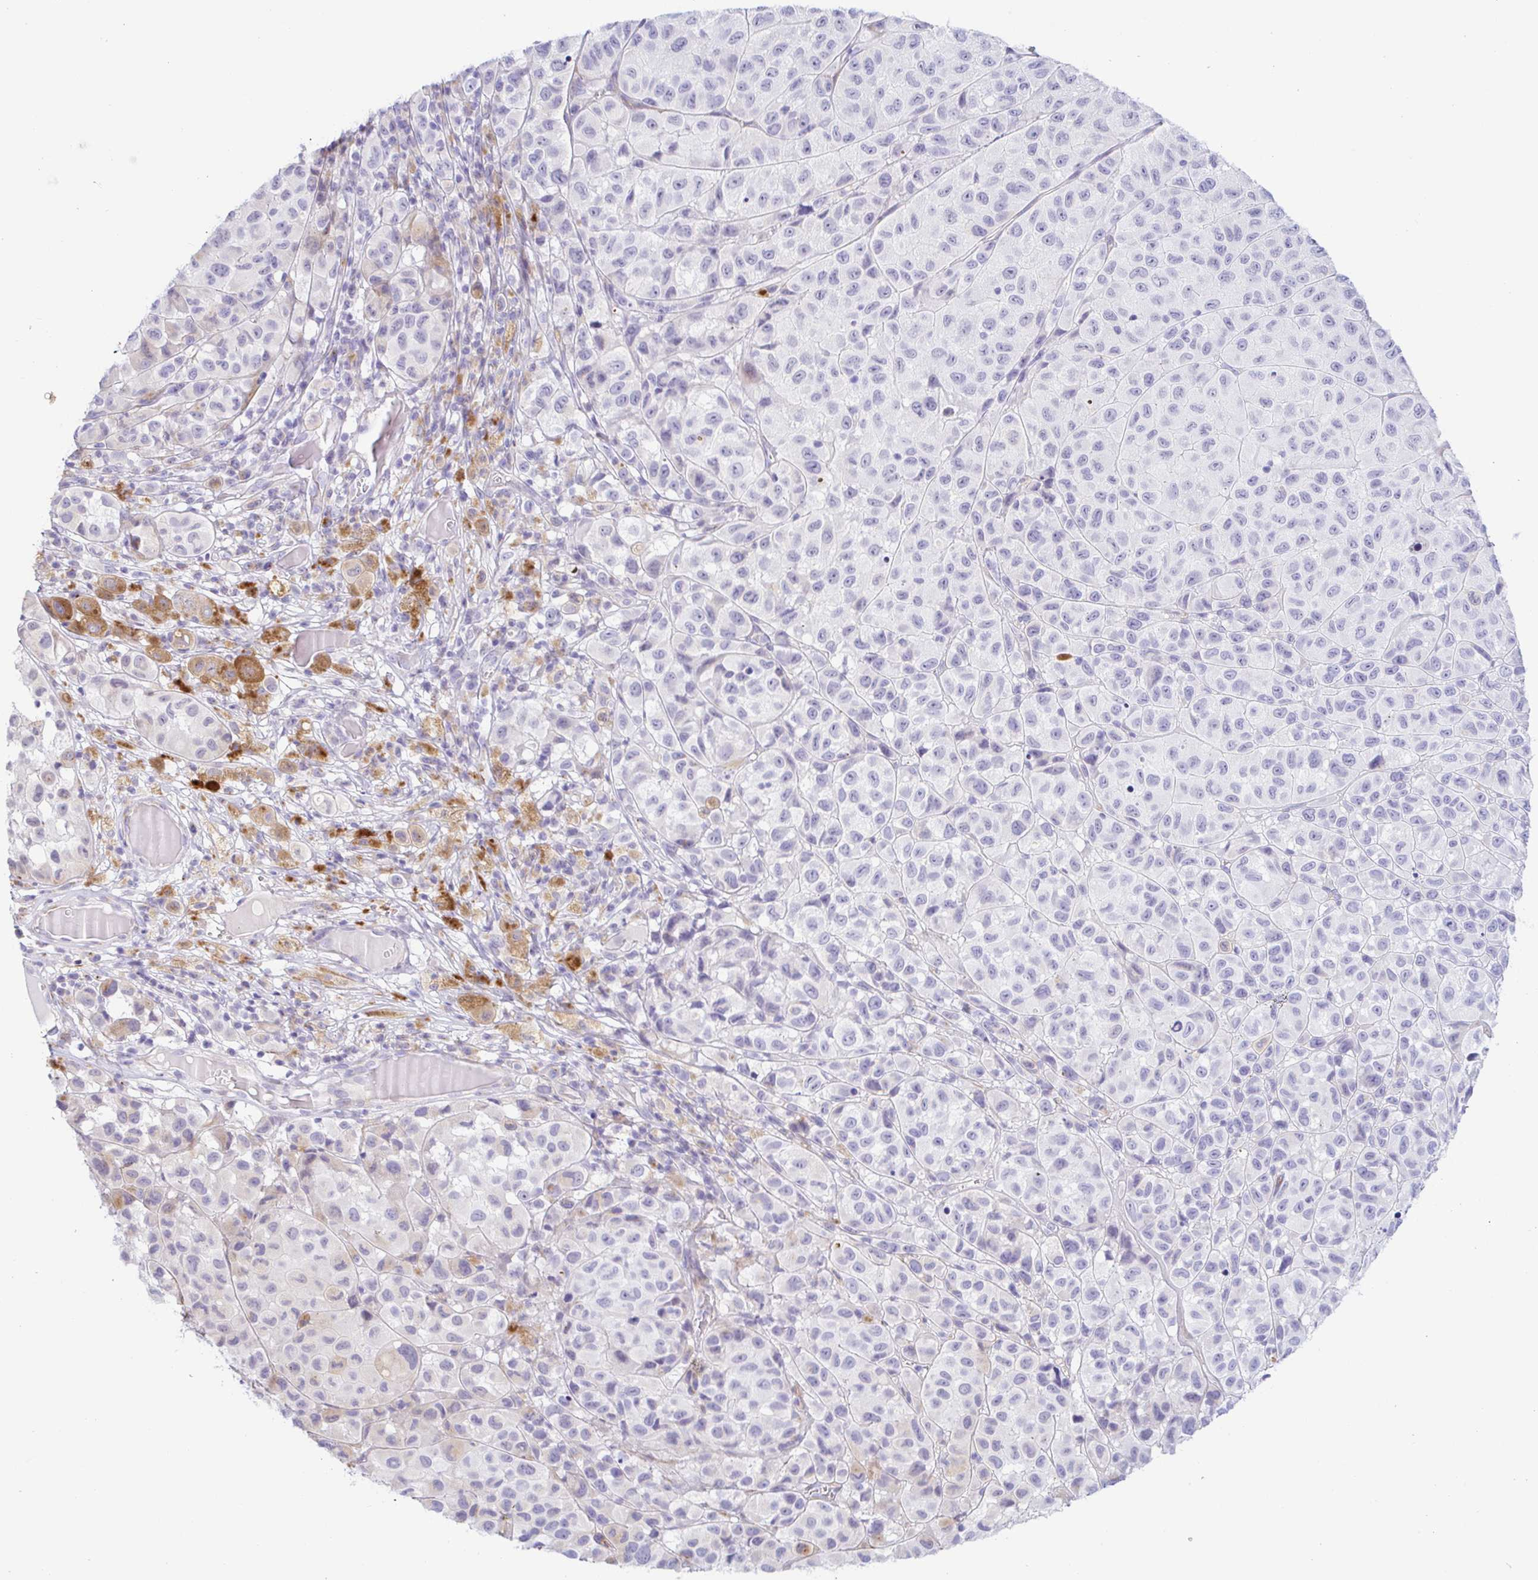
{"staining": {"intensity": "negative", "quantity": "none", "location": "none"}, "tissue": "melanoma", "cell_type": "Tumor cells", "image_type": "cancer", "snomed": [{"axis": "morphology", "description": "Malignant melanoma, NOS"}, {"axis": "topography", "description": "Skin"}], "caption": "An immunohistochemistry (IHC) photomicrograph of malignant melanoma is shown. There is no staining in tumor cells of malignant melanoma.", "gene": "PINLYP", "patient": {"sex": "male", "age": 93}}